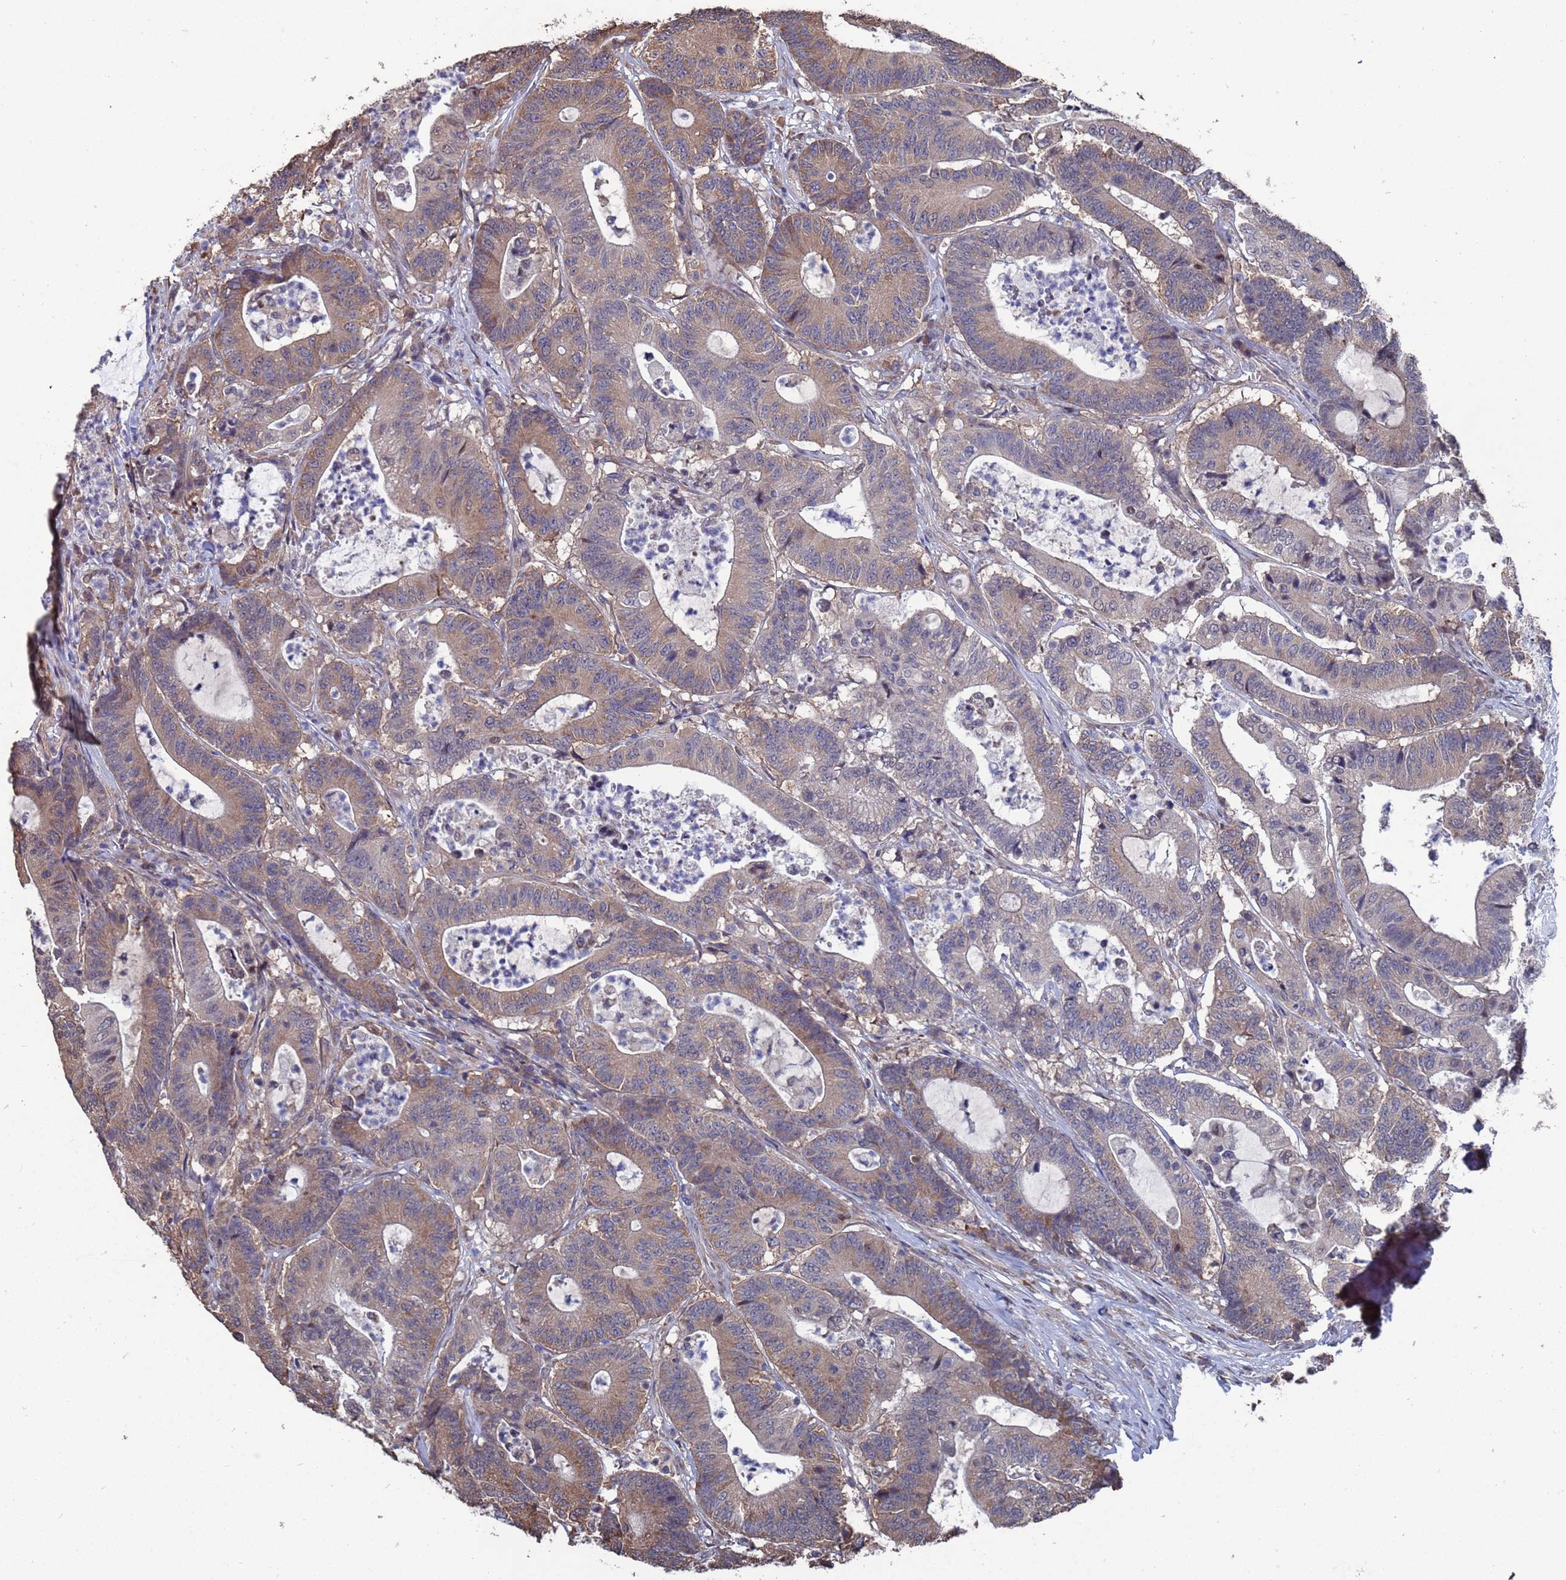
{"staining": {"intensity": "weak", "quantity": "25%-75%", "location": "cytoplasmic/membranous"}, "tissue": "colorectal cancer", "cell_type": "Tumor cells", "image_type": "cancer", "snomed": [{"axis": "morphology", "description": "Adenocarcinoma, NOS"}, {"axis": "topography", "description": "Colon"}], "caption": "Weak cytoplasmic/membranous staining for a protein is present in about 25%-75% of tumor cells of colorectal cancer using IHC.", "gene": "CFAP119", "patient": {"sex": "female", "age": 84}}